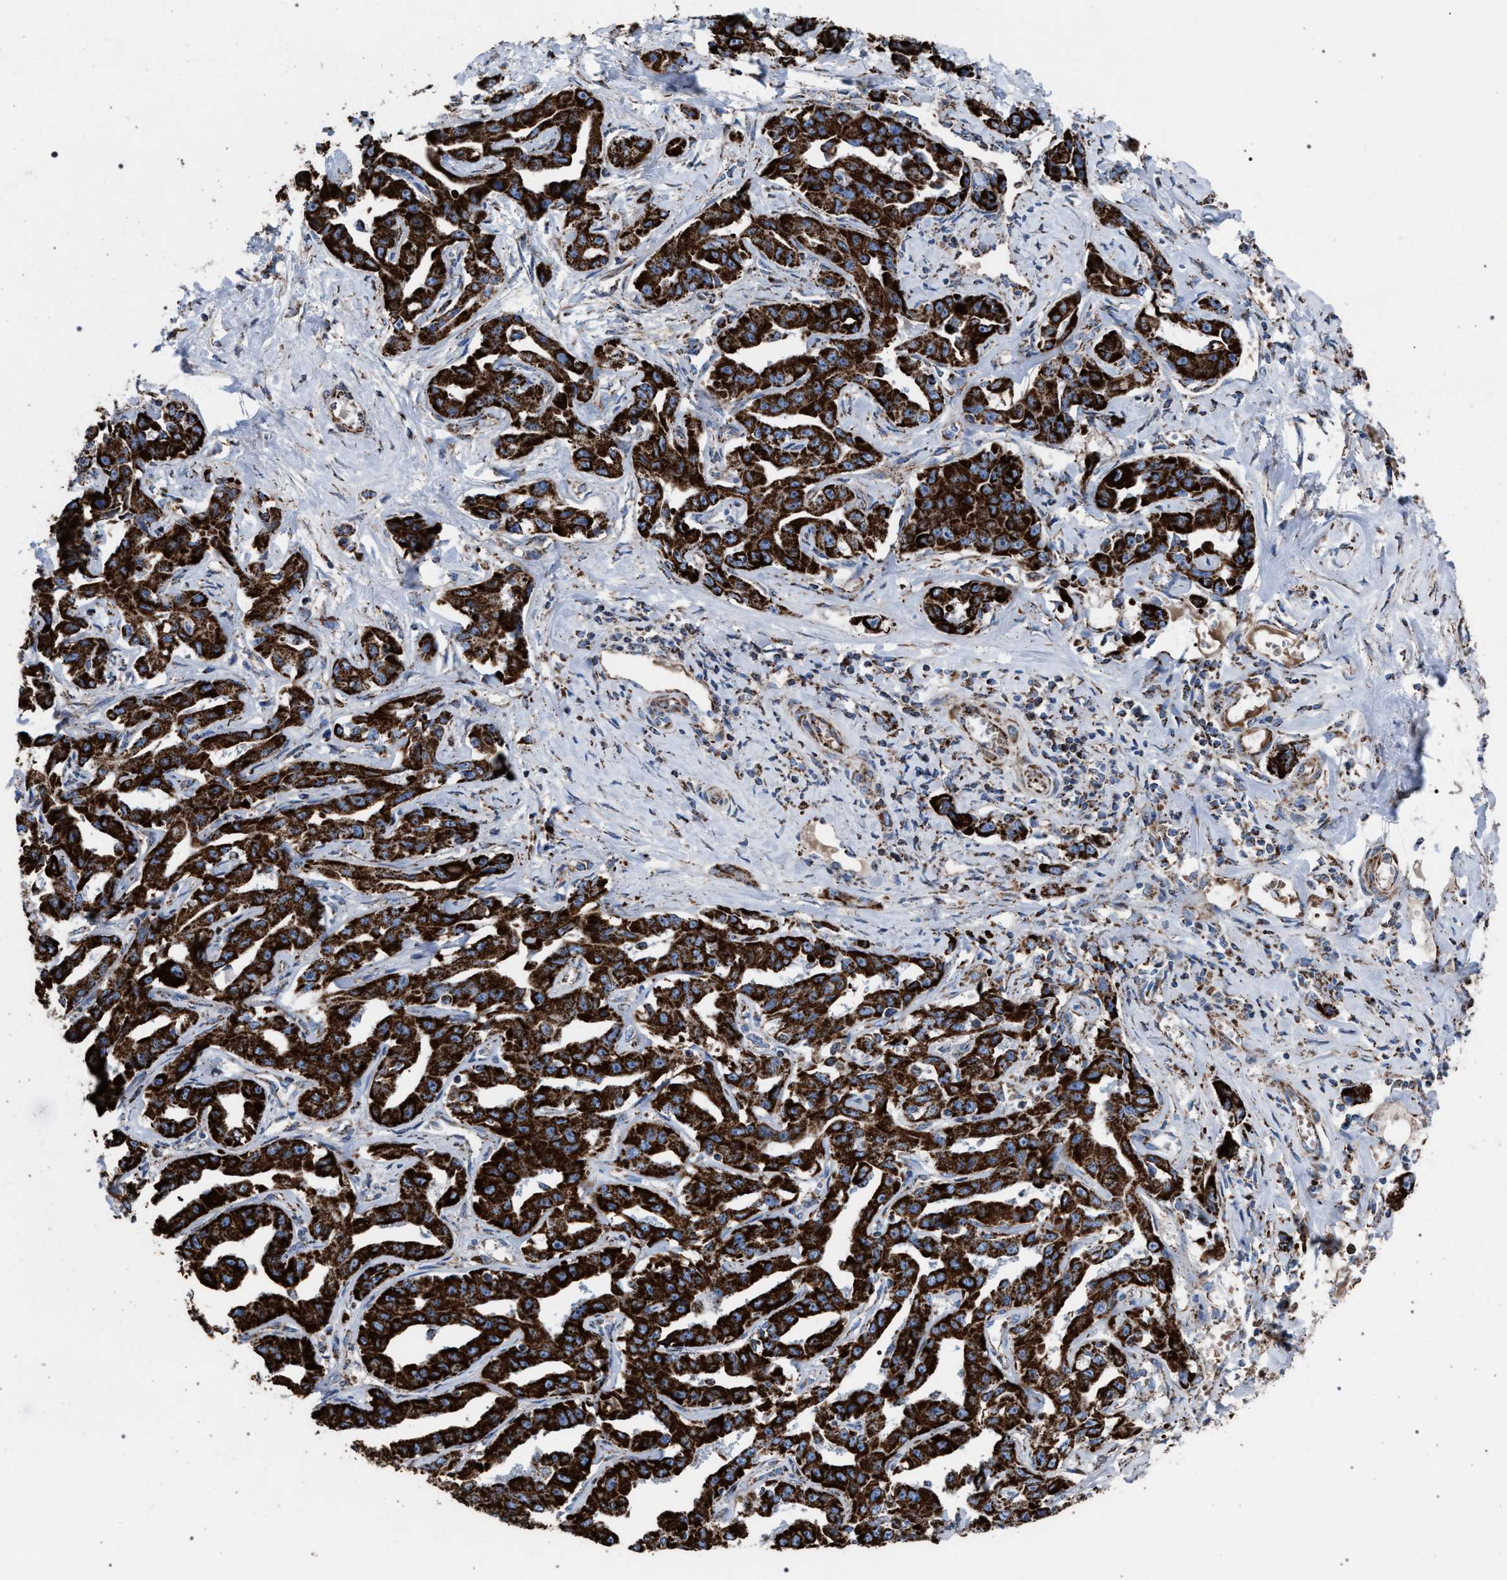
{"staining": {"intensity": "strong", "quantity": ">75%", "location": "cytoplasmic/membranous"}, "tissue": "liver cancer", "cell_type": "Tumor cells", "image_type": "cancer", "snomed": [{"axis": "morphology", "description": "Cholangiocarcinoma"}, {"axis": "topography", "description": "Liver"}], "caption": "High-power microscopy captured an immunohistochemistry (IHC) image of cholangiocarcinoma (liver), revealing strong cytoplasmic/membranous staining in about >75% of tumor cells.", "gene": "VPS13A", "patient": {"sex": "male", "age": 59}}